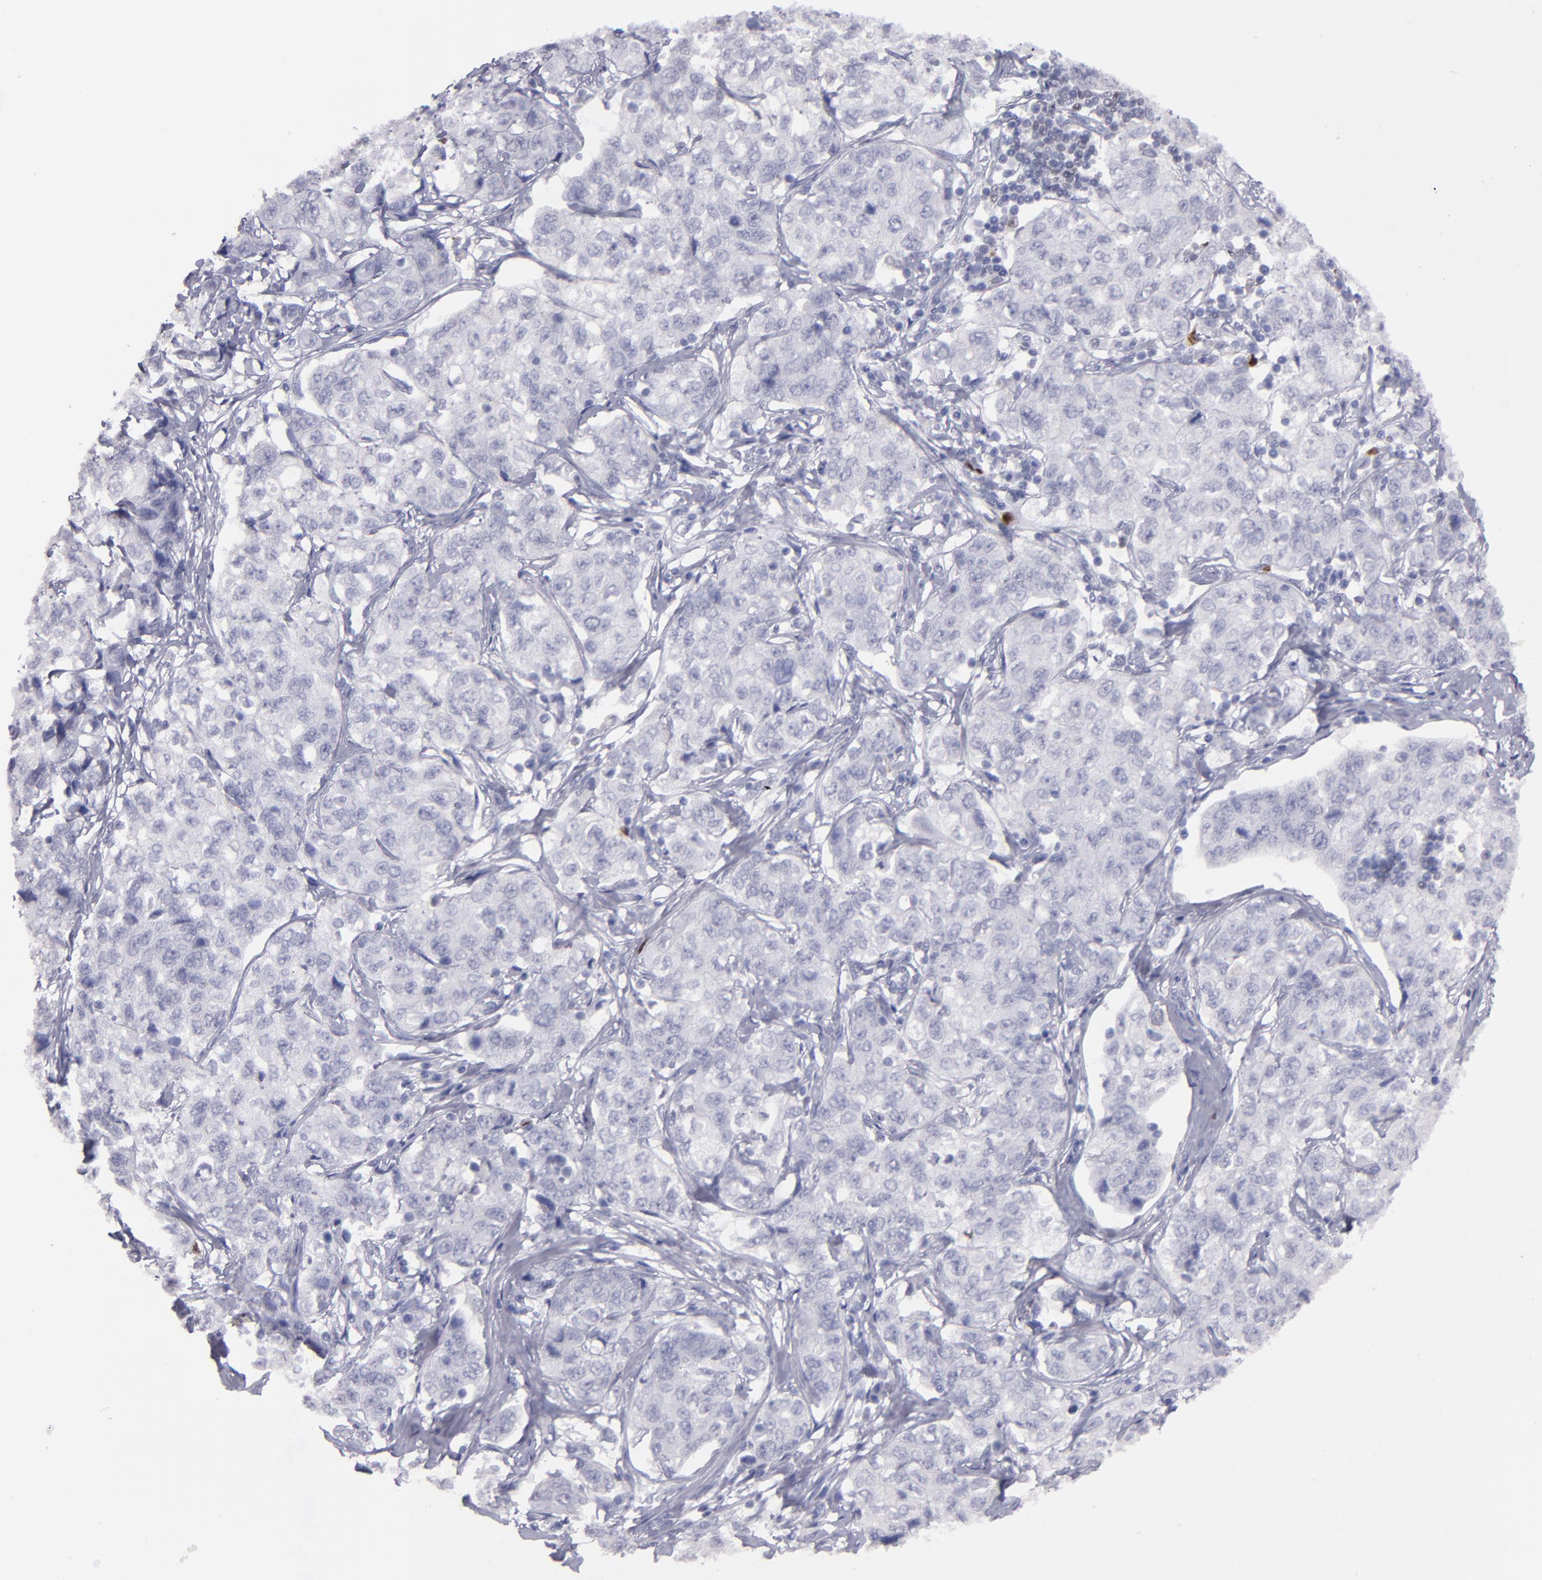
{"staining": {"intensity": "negative", "quantity": "none", "location": "none"}, "tissue": "stomach cancer", "cell_type": "Tumor cells", "image_type": "cancer", "snomed": [{"axis": "morphology", "description": "Adenocarcinoma, NOS"}, {"axis": "topography", "description": "Stomach"}], "caption": "This is an immunohistochemistry (IHC) micrograph of stomach cancer. There is no expression in tumor cells.", "gene": "IRF8", "patient": {"sex": "male", "age": 48}}